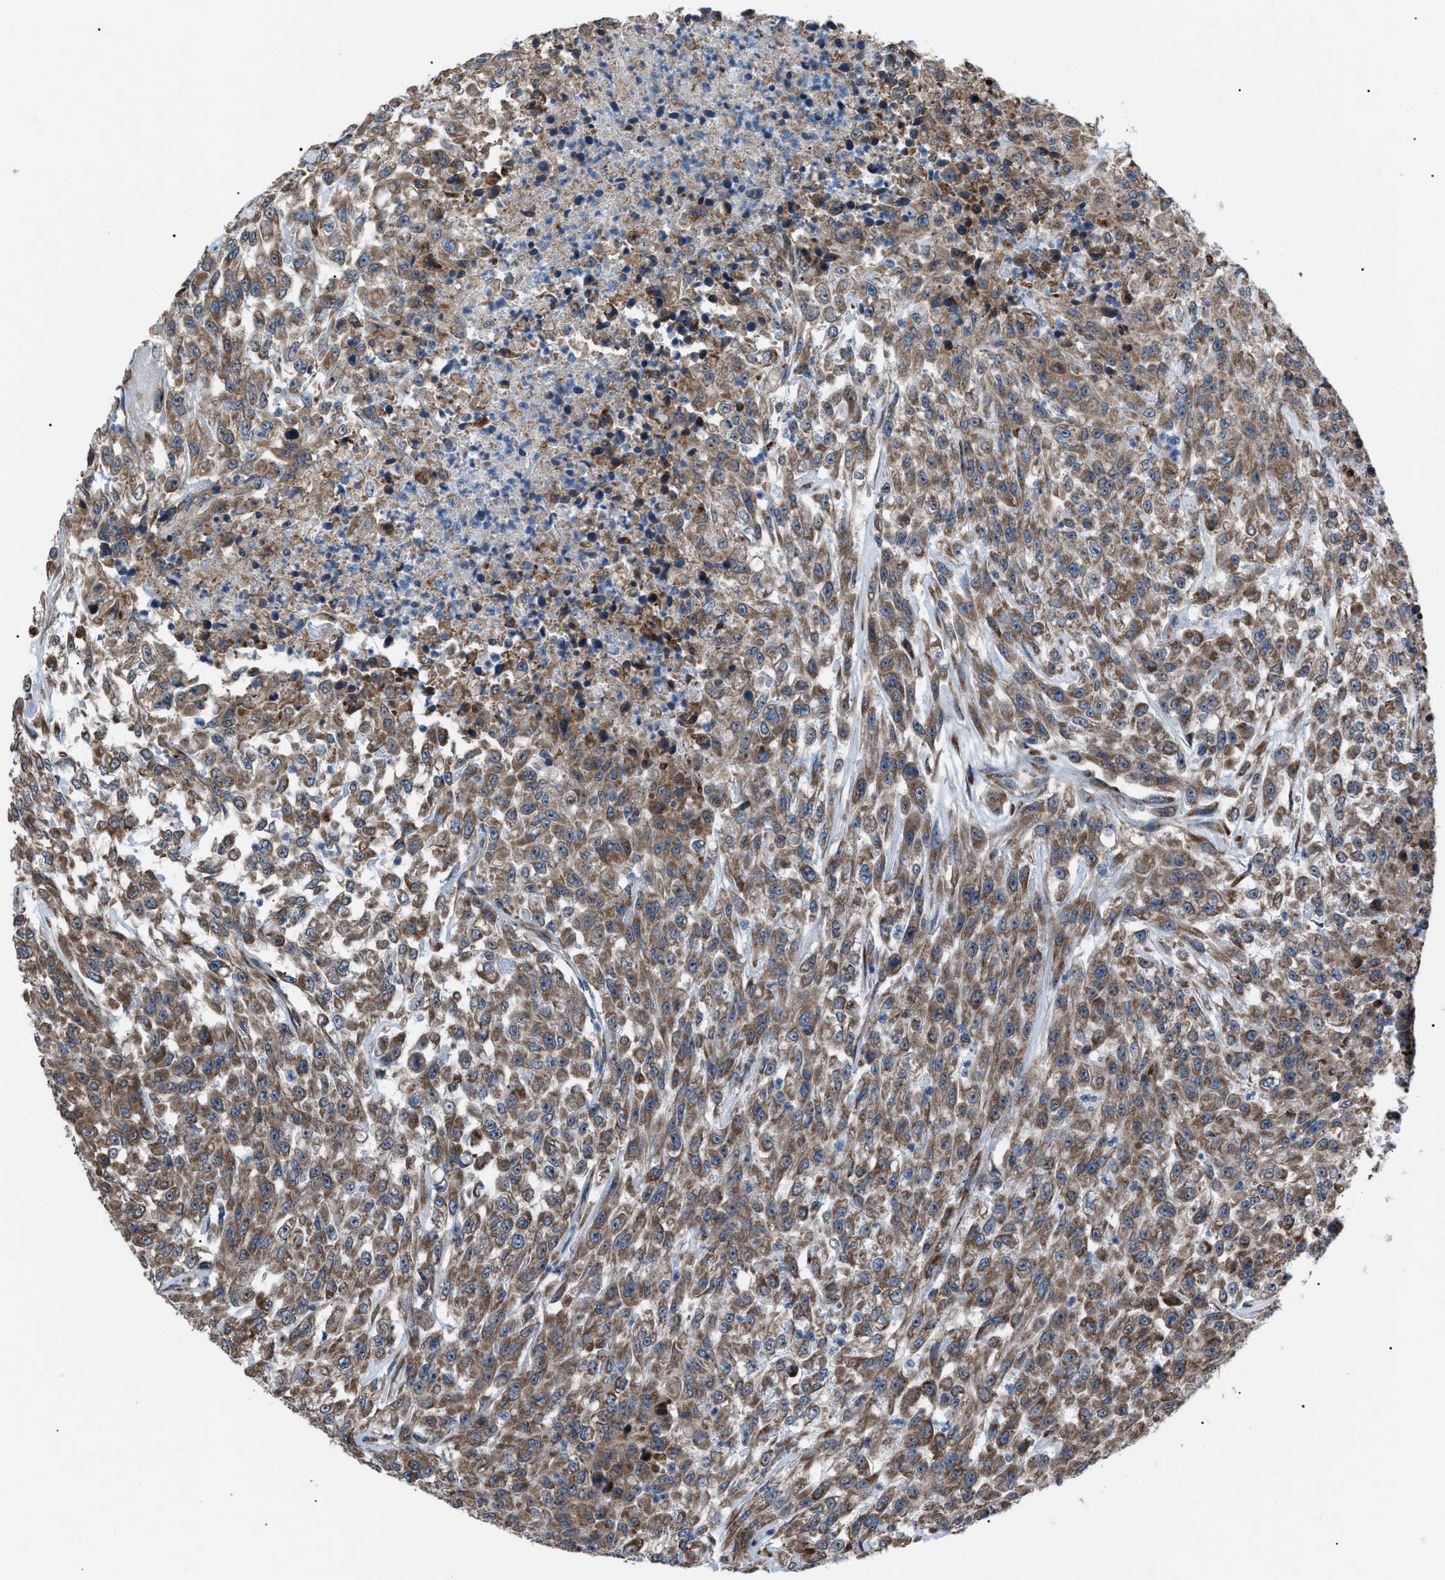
{"staining": {"intensity": "moderate", "quantity": ">75%", "location": "cytoplasmic/membranous"}, "tissue": "urothelial cancer", "cell_type": "Tumor cells", "image_type": "cancer", "snomed": [{"axis": "morphology", "description": "Urothelial carcinoma, High grade"}, {"axis": "topography", "description": "Urinary bladder"}], "caption": "Brown immunohistochemical staining in human urothelial carcinoma (high-grade) exhibits moderate cytoplasmic/membranous expression in about >75% of tumor cells.", "gene": "AGO2", "patient": {"sex": "male", "age": 46}}